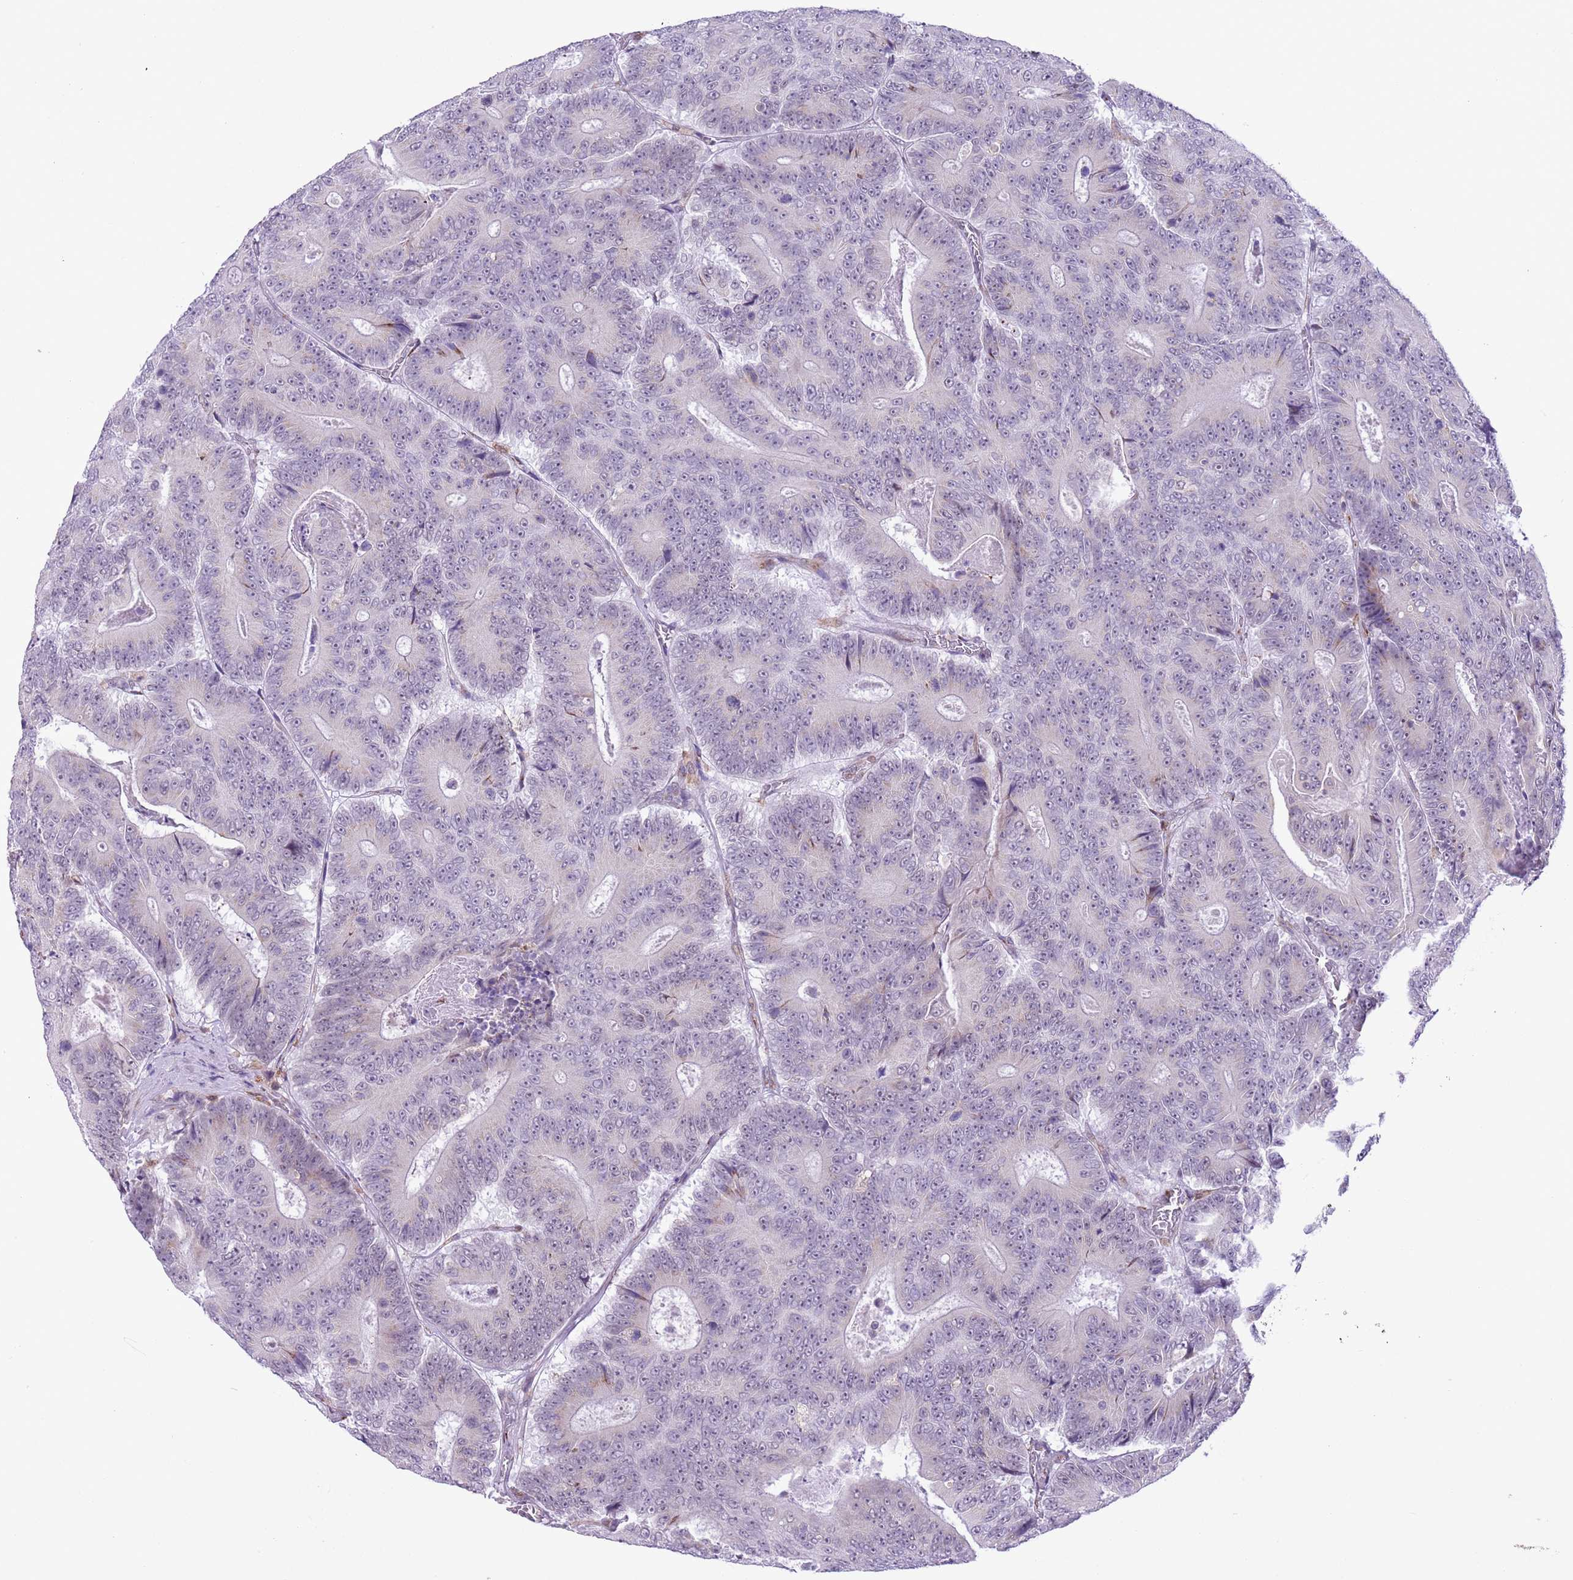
{"staining": {"intensity": "negative", "quantity": "none", "location": "none"}, "tissue": "colorectal cancer", "cell_type": "Tumor cells", "image_type": "cancer", "snomed": [{"axis": "morphology", "description": "Adenocarcinoma, NOS"}, {"axis": "topography", "description": "Colon"}], "caption": "Image shows no significant protein staining in tumor cells of colorectal cancer.", "gene": "ZNF576", "patient": {"sex": "male", "age": 83}}